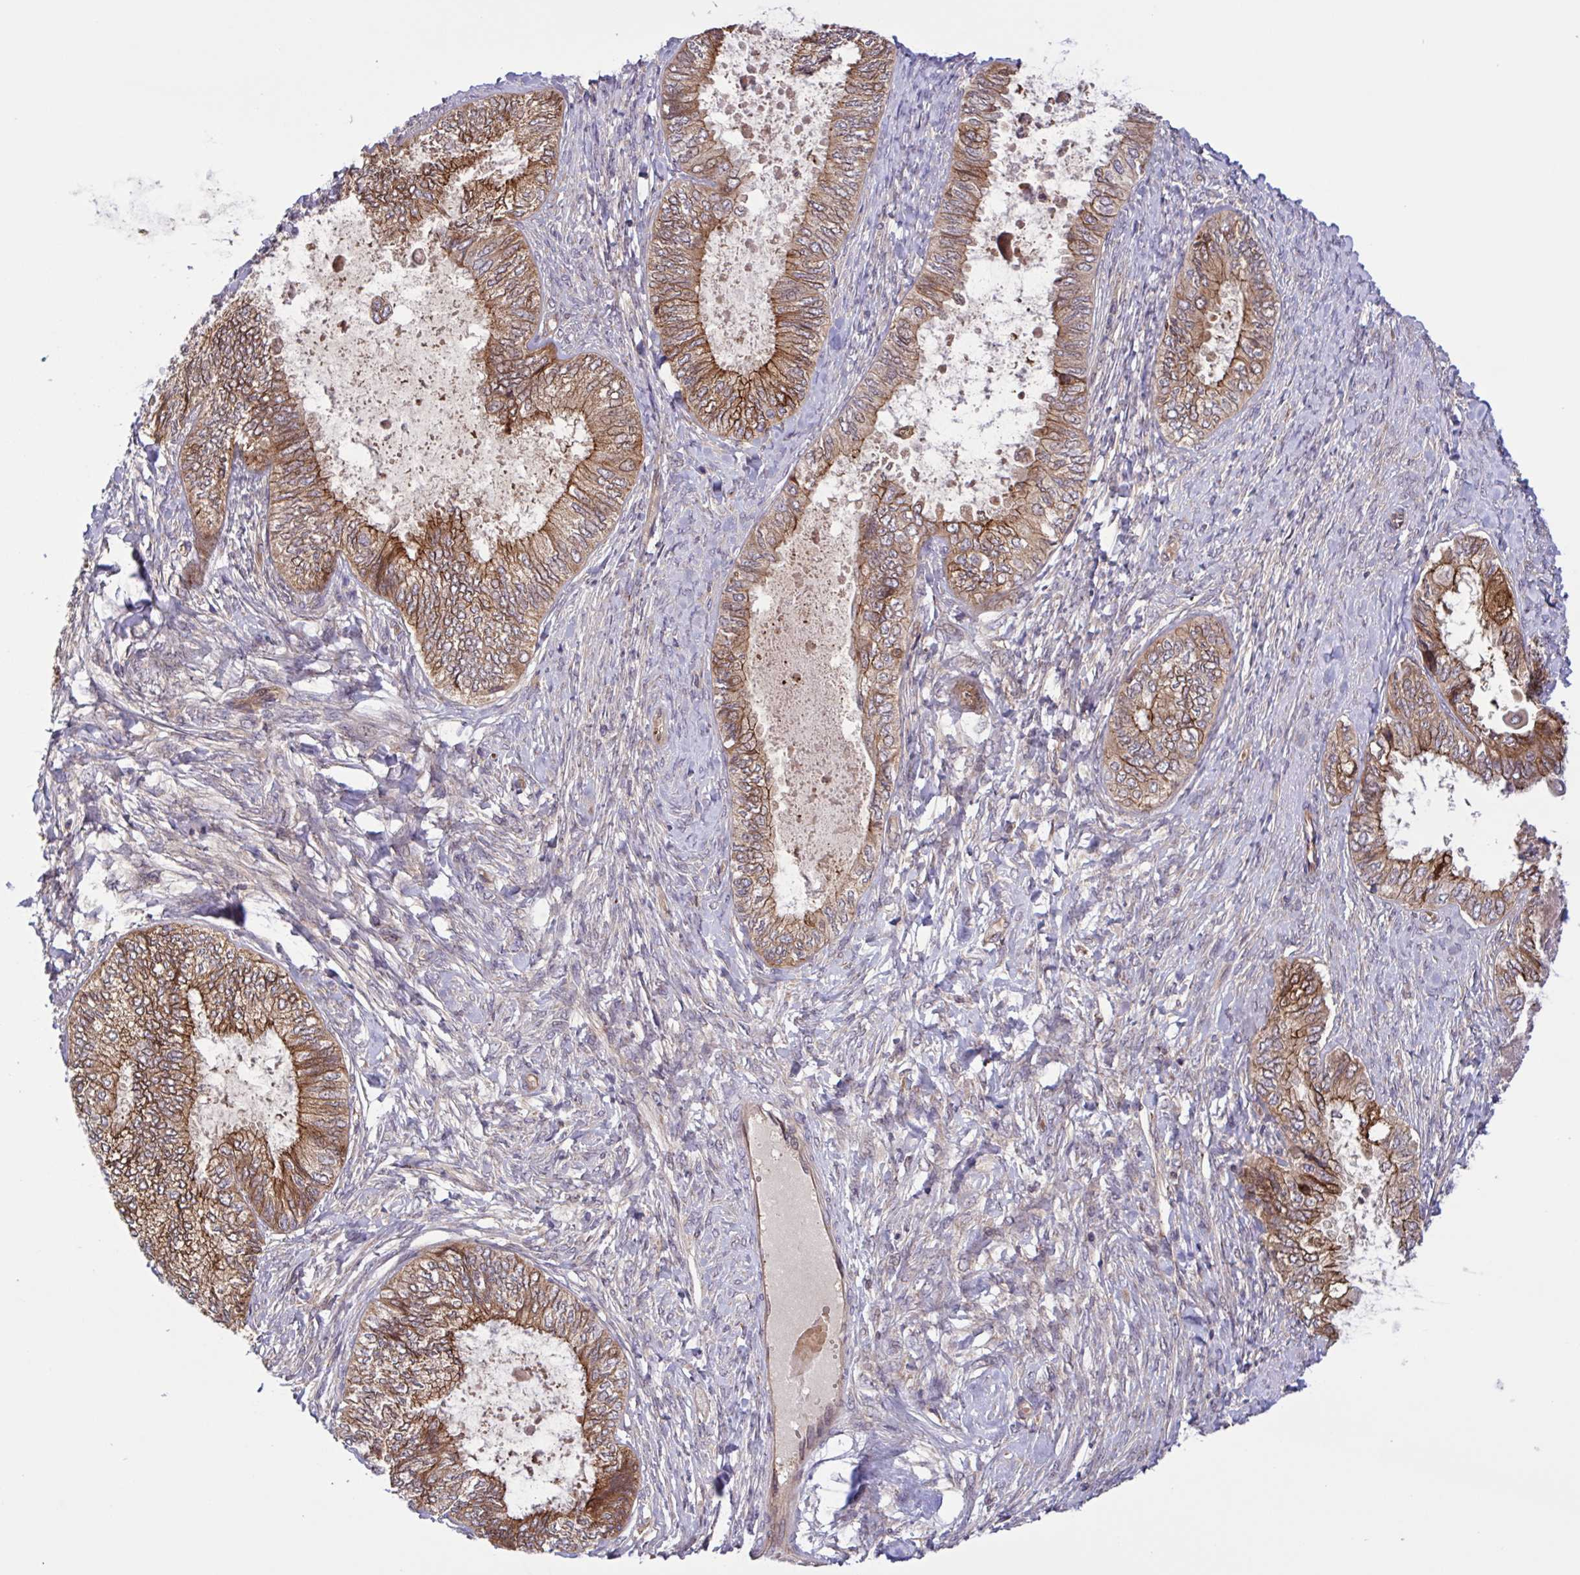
{"staining": {"intensity": "moderate", "quantity": ">75%", "location": "cytoplasmic/membranous"}, "tissue": "ovarian cancer", "cell_type": "Tumor cells", "image_type": "cancer", "snomed": [{"axis": "morphology", "description": "Carcinoma, endometroid"}, {"axis": "topography", "description": "Ovary"}], "caption": "Ovarian cancer (endometroid carcinoma) stained for a protein exhibits moderate cytoplasmic/membranous positivity in tumor cells.", "gene": "INTS10", "patient": {"sex": "female", "age": 70}}